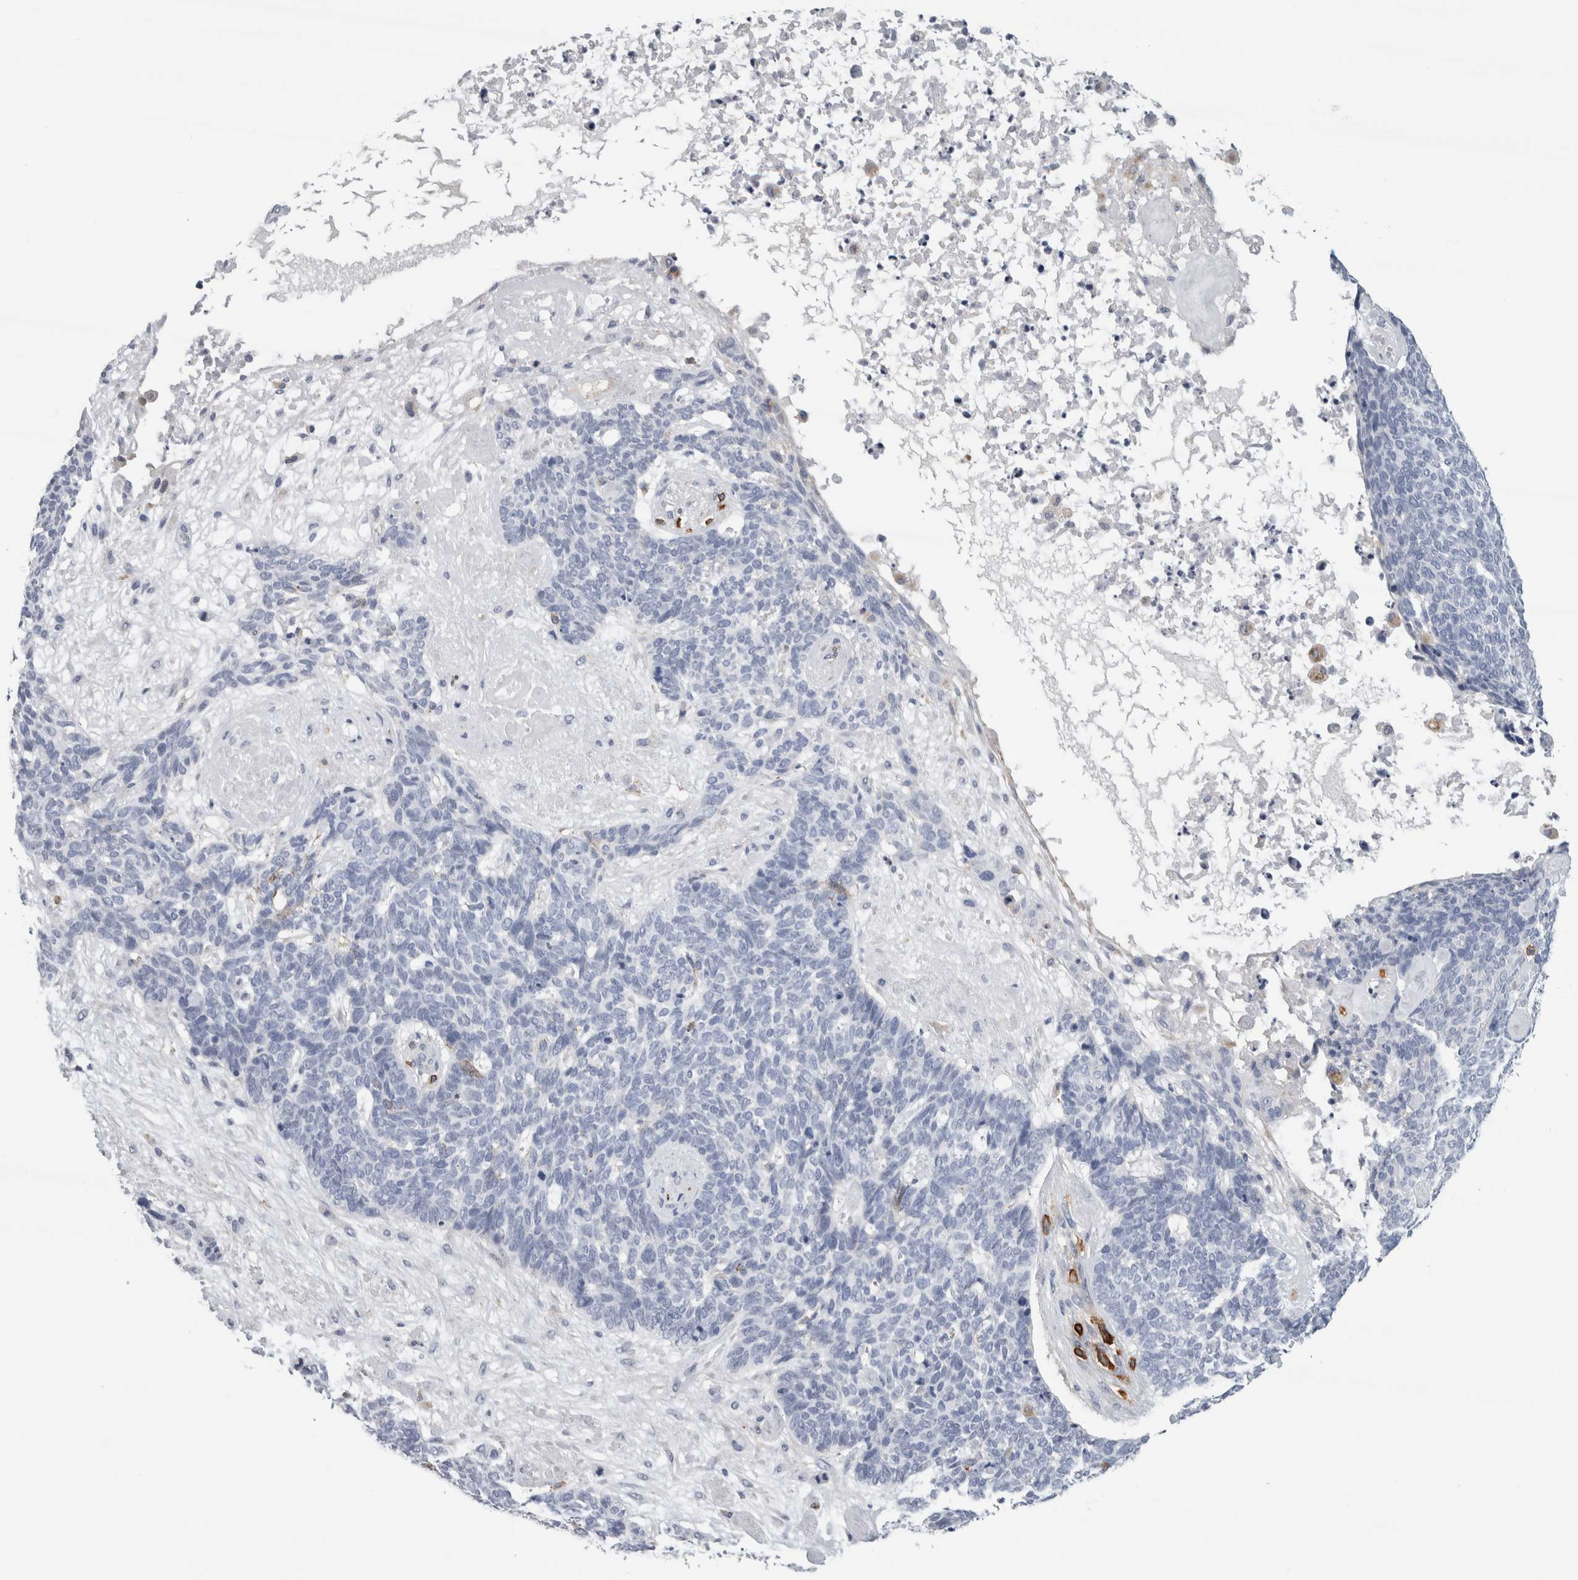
{"staining": {"intensity": "negative", "quantity": "none", "location": "none"}, "tissue": "skin cancer", "cell_type": "Tumor cells", "image_type": "cancer", "snomed": [{"axis": "morphology", "description": "Basal cell carcinoma"}, {"axis": "topography", "description": "Skin"}], "caption": "This is a histopathology image of immunohistochemistry (IHC) staining of basal cell carcinoma (skin), which shows no expression in tumor cells.", "gene": "CD63", "patient": {"sex": "female", "age": 84}}